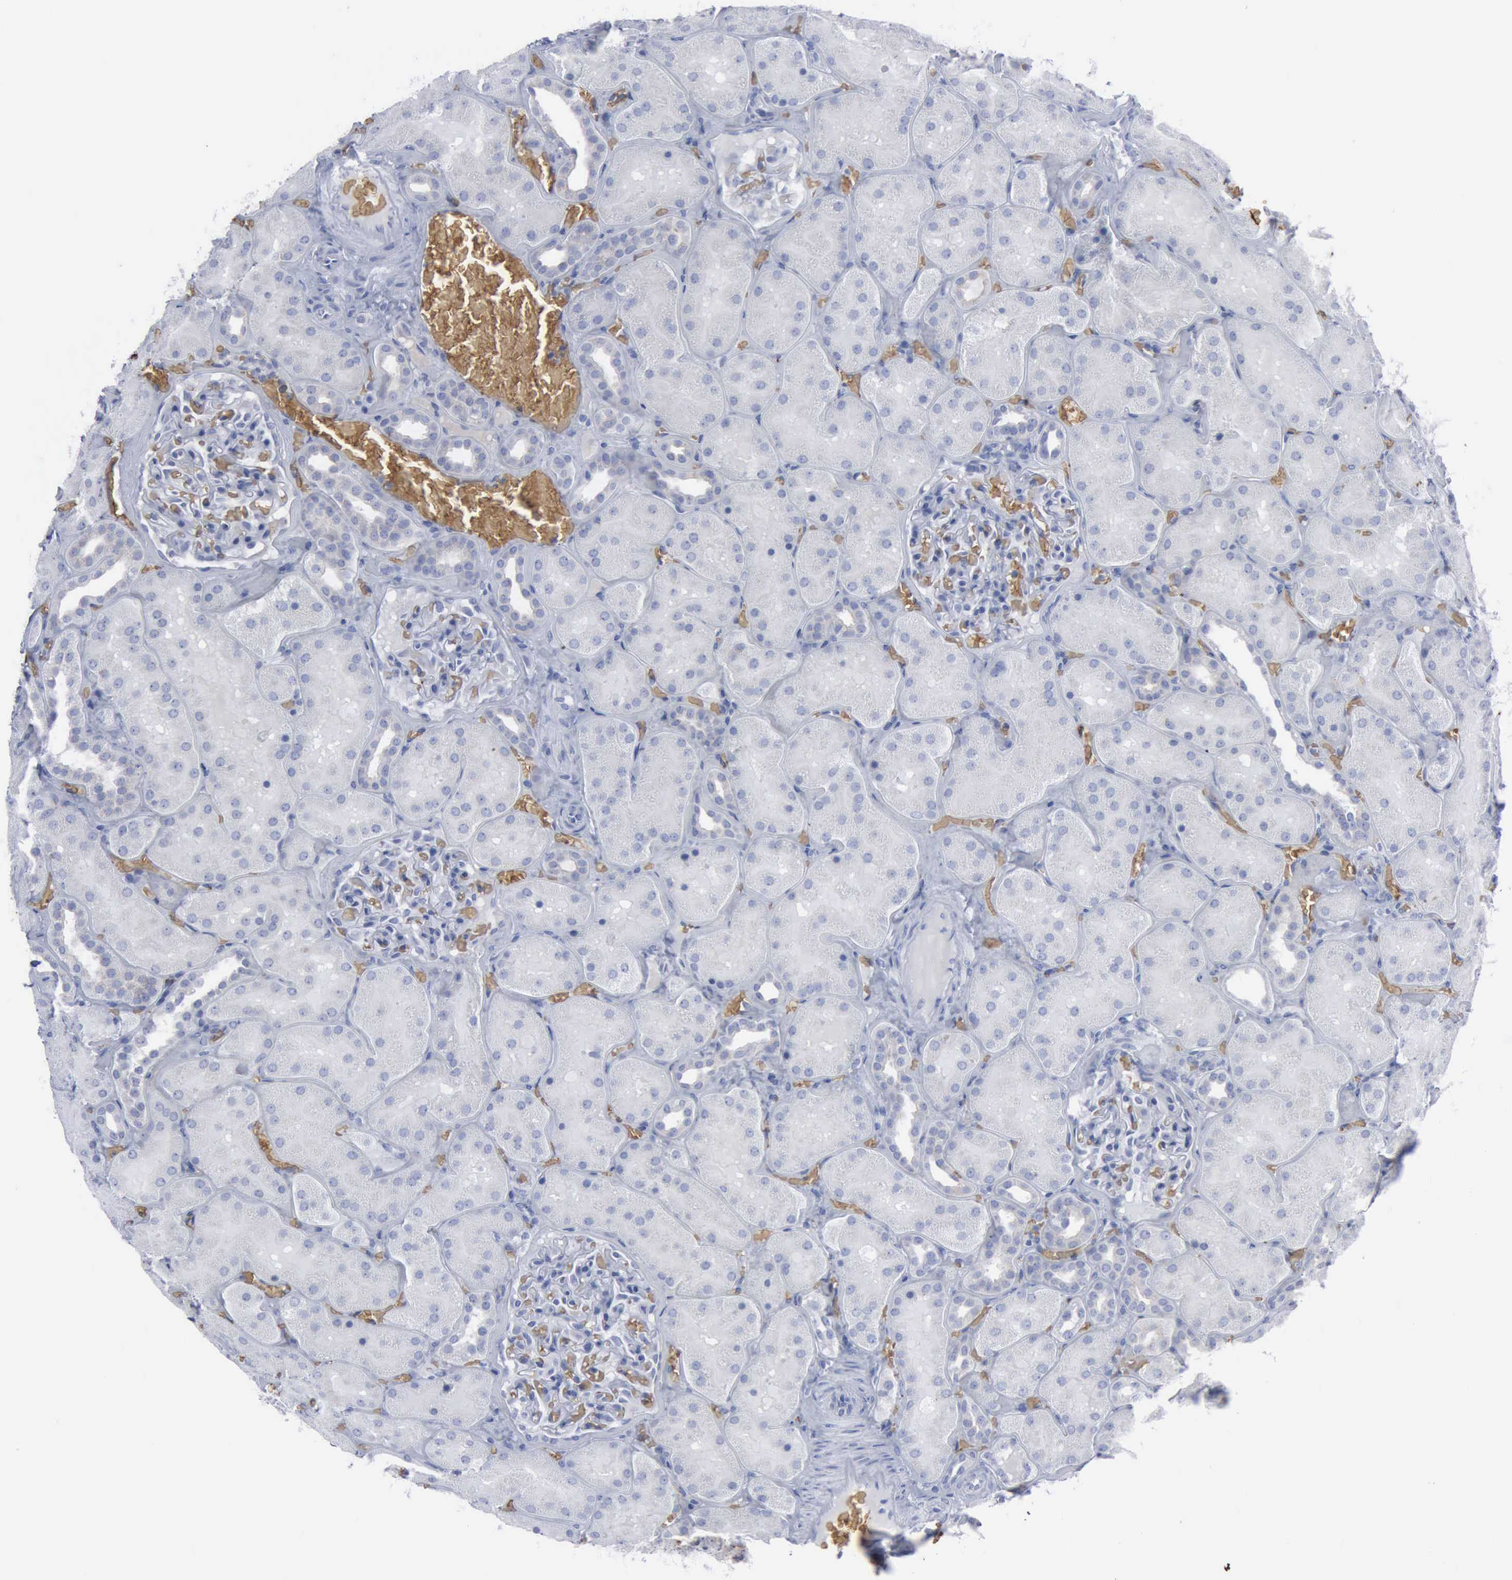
{"staining": {"intensity": "negative", "quantity": "none", "location": "none"}, "tissue": "kidney", "cell_type": "Cells in glomeruli", "image_type": "normal", "snomed": [{"axis": "morphology", "description": "Normal tissue, NOS"}, {"axis": "topography", "description": "Kidney"}], "caption": "Immunohistochemistry (IHC) of unremarkable kidney reveals no expression in cells in glomeruli.", "gene": "TGFB1", "patient": {"sex": "male", "age": 28}}